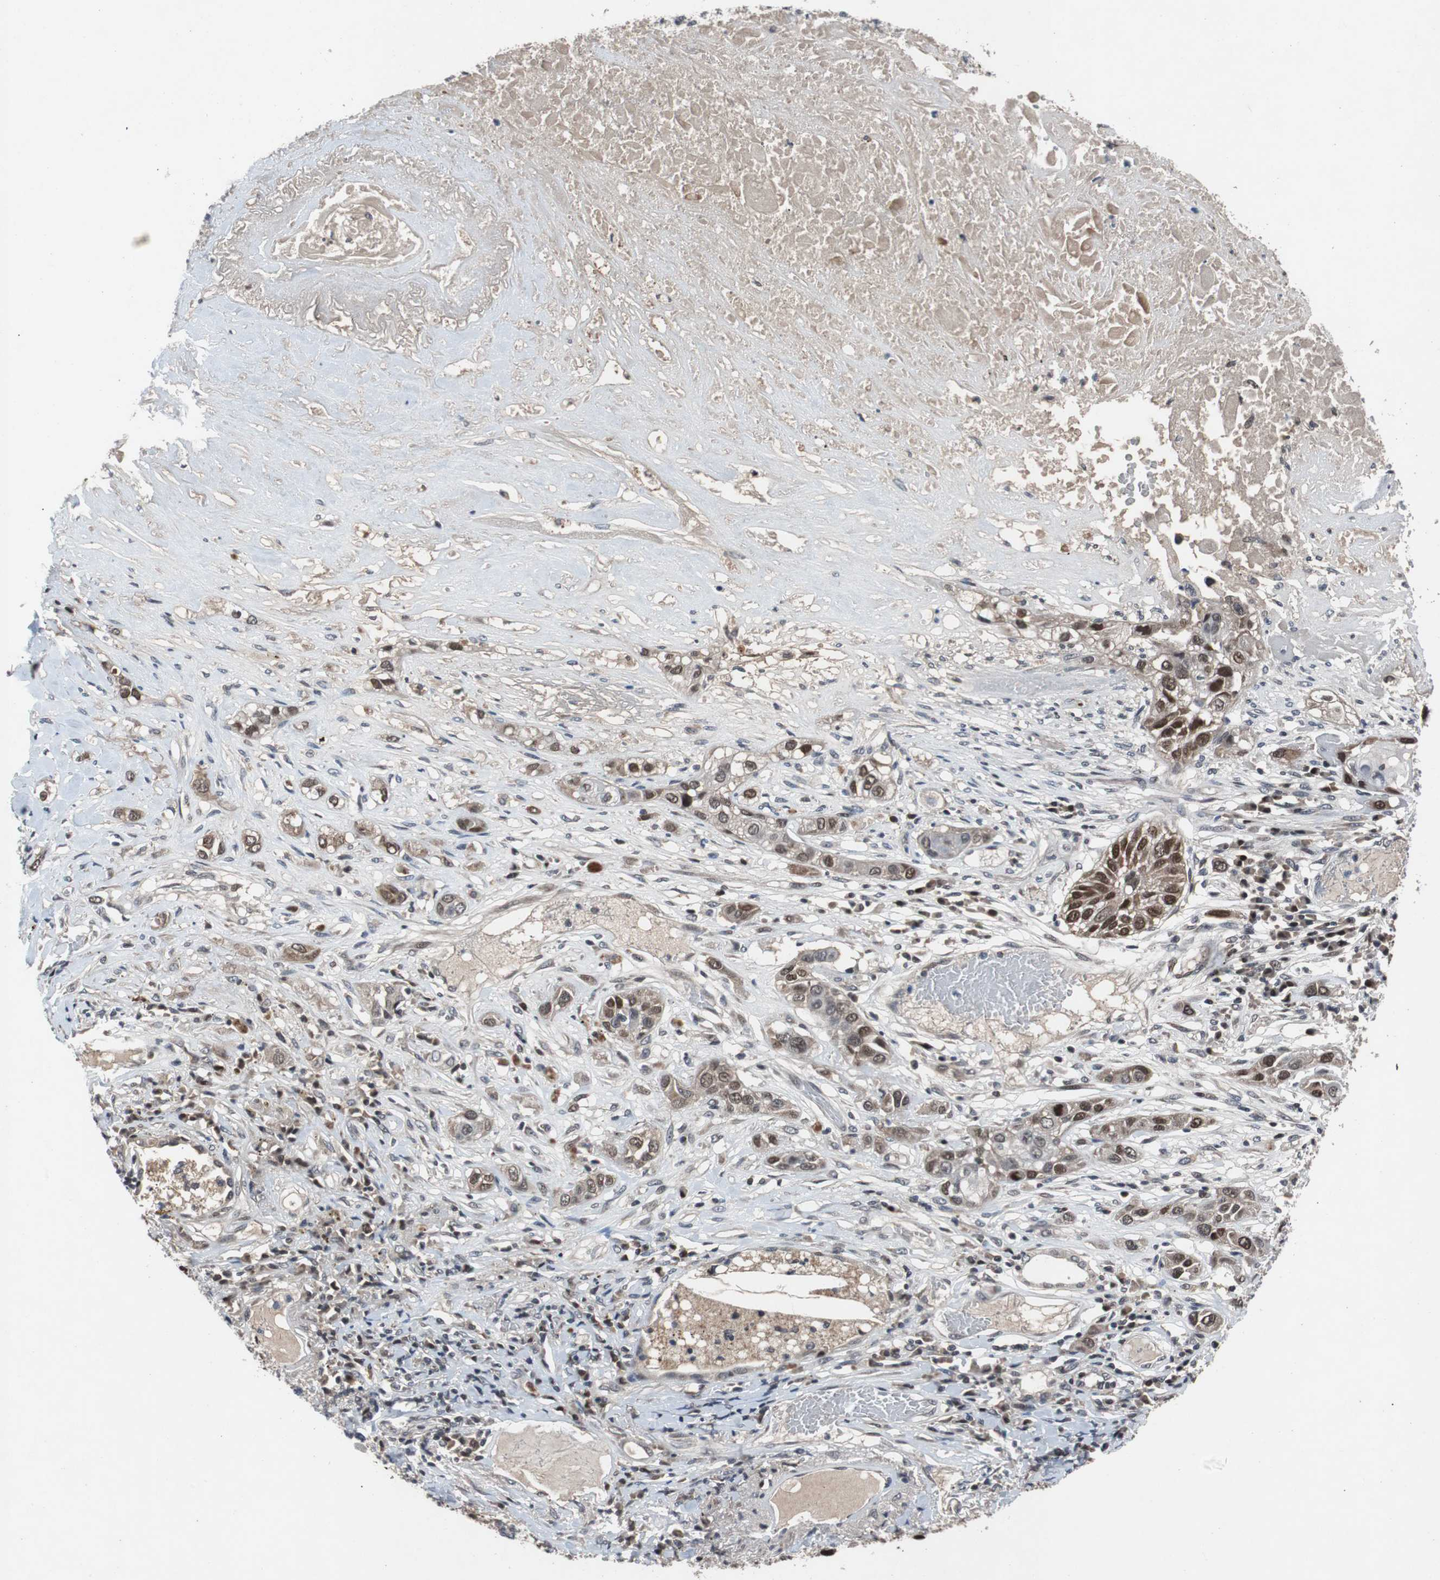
{"staining": {"intensity": "strong", "quantity": "25%-75%", "location": "cytoplasmic/membranous,nuclear"}, "tissue": "lung cancer", "cell_type": "Tumor cells", "image_type": "cancer", "snomed": [{"axis": "morphology", "description": "Squamous cell carcinoma, NOS"}, {"axis": "topography", "description": "Lung"}], "caption": "This image demonstrates IHC staining of lung cancer, with high strong cytoplasmic/membranous and nuclear expression in about 25%-75% of tumor cells.", "gene": "TP63", "patient": {"sex": "male", "age": 71}}